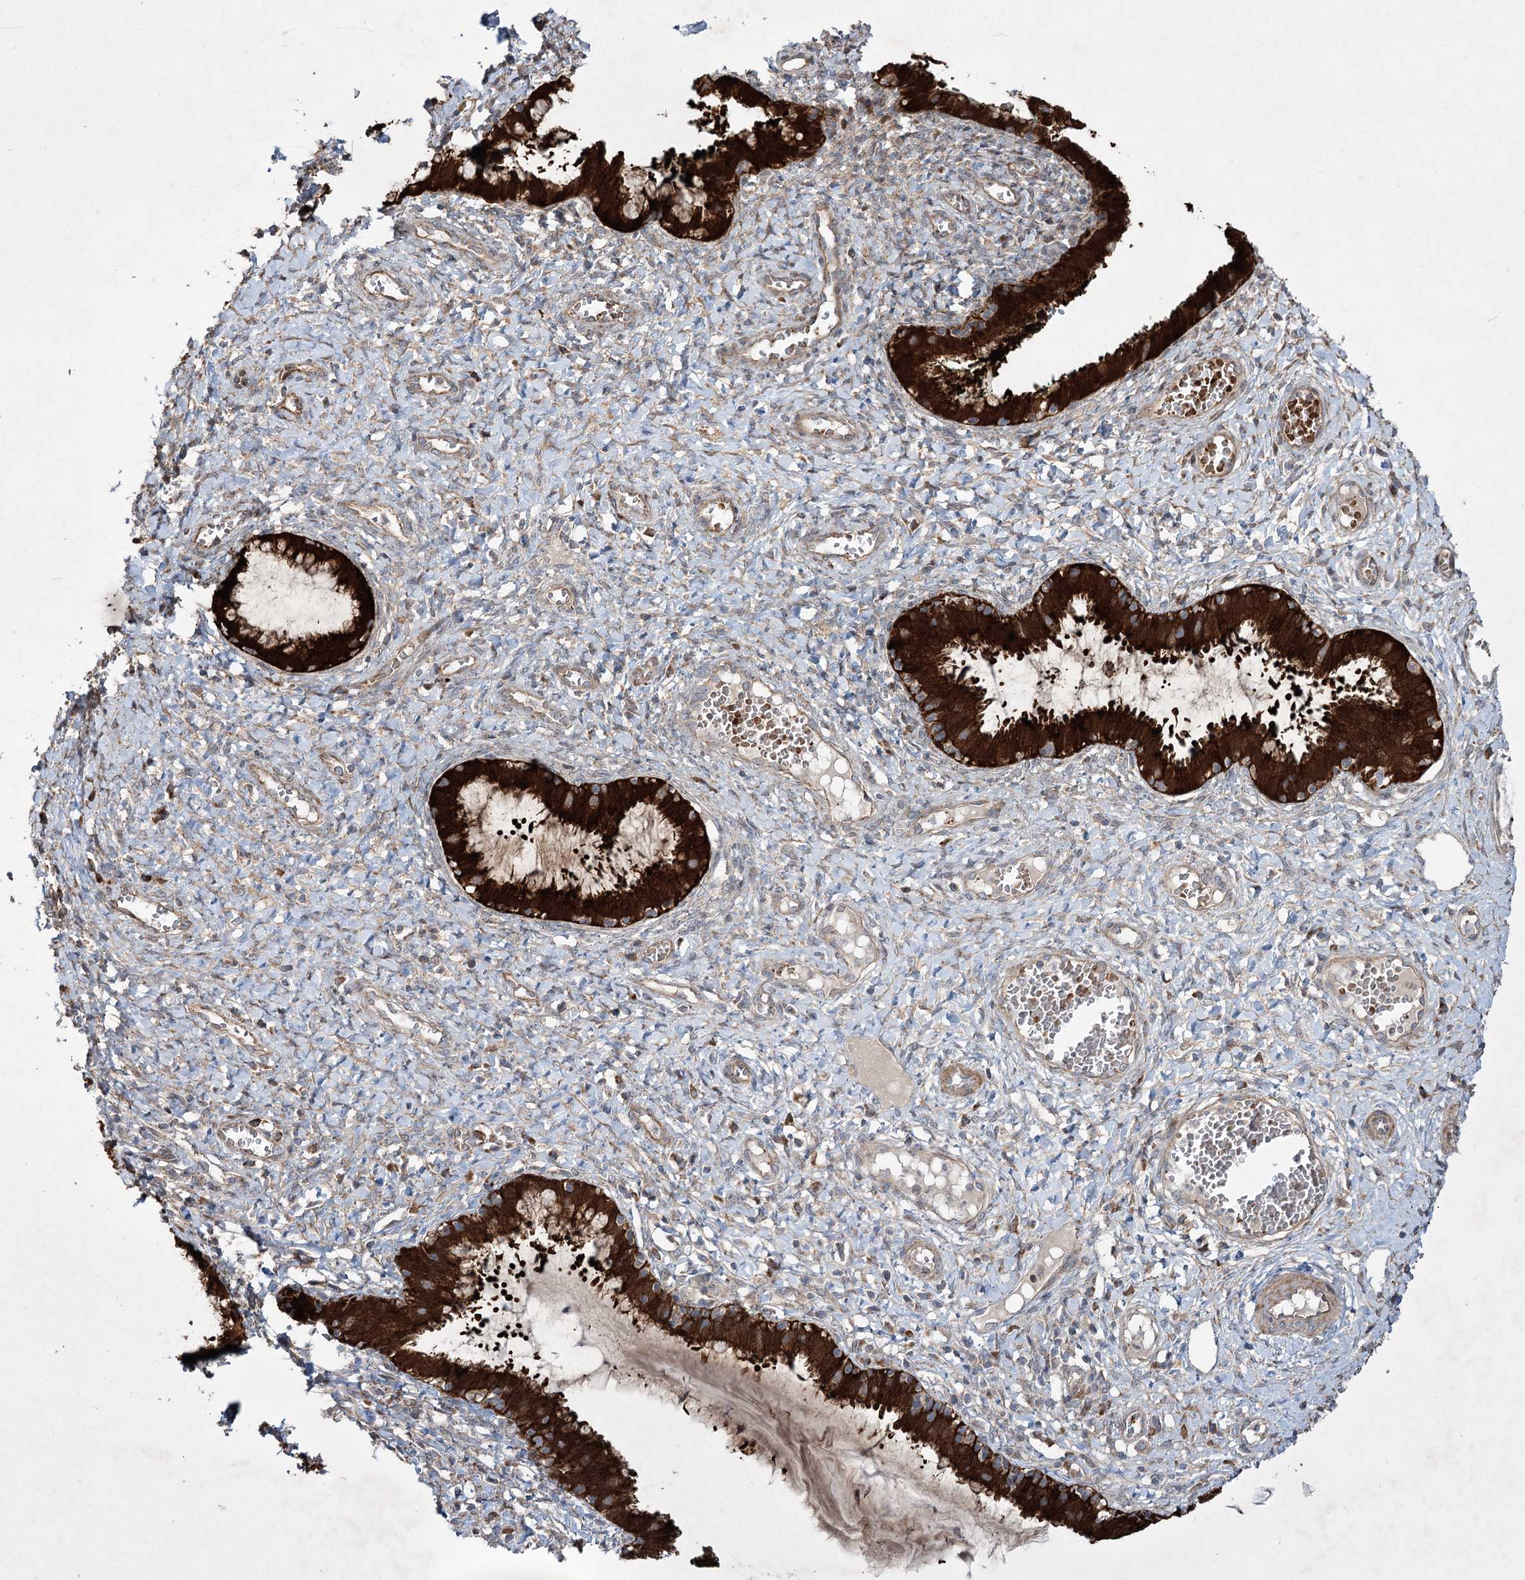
{"staining": {"intensity": "strong", "quantity": ">75%", "location": "cytoplasmic/membranous"}, "tissue": "cervix", "cell_type": "Glandular cells", "image_type": "normal", "snomed": [{"axis": "morphology", "description": "Normal tissue, NOS"}, {"axis": "morphology", "description": "Adenocarcinoma, NOS"}, {"axis": "topography", "description": "Cervix"}], "caption": "Immunohistochemistry (IHC) staining of normal cervix, which shows high levels of strong cytoplasmic/membranous expression in approximately >75% of glandular cells indicating strong cytoplasmic/membranous protein positivity. The staining was performed using DAB (brown) for protein detection and nuclei were counterstained in hematoxylin (blue).", "gene": "SERINC5", "patient": {"sex": "female", "age": 29}}